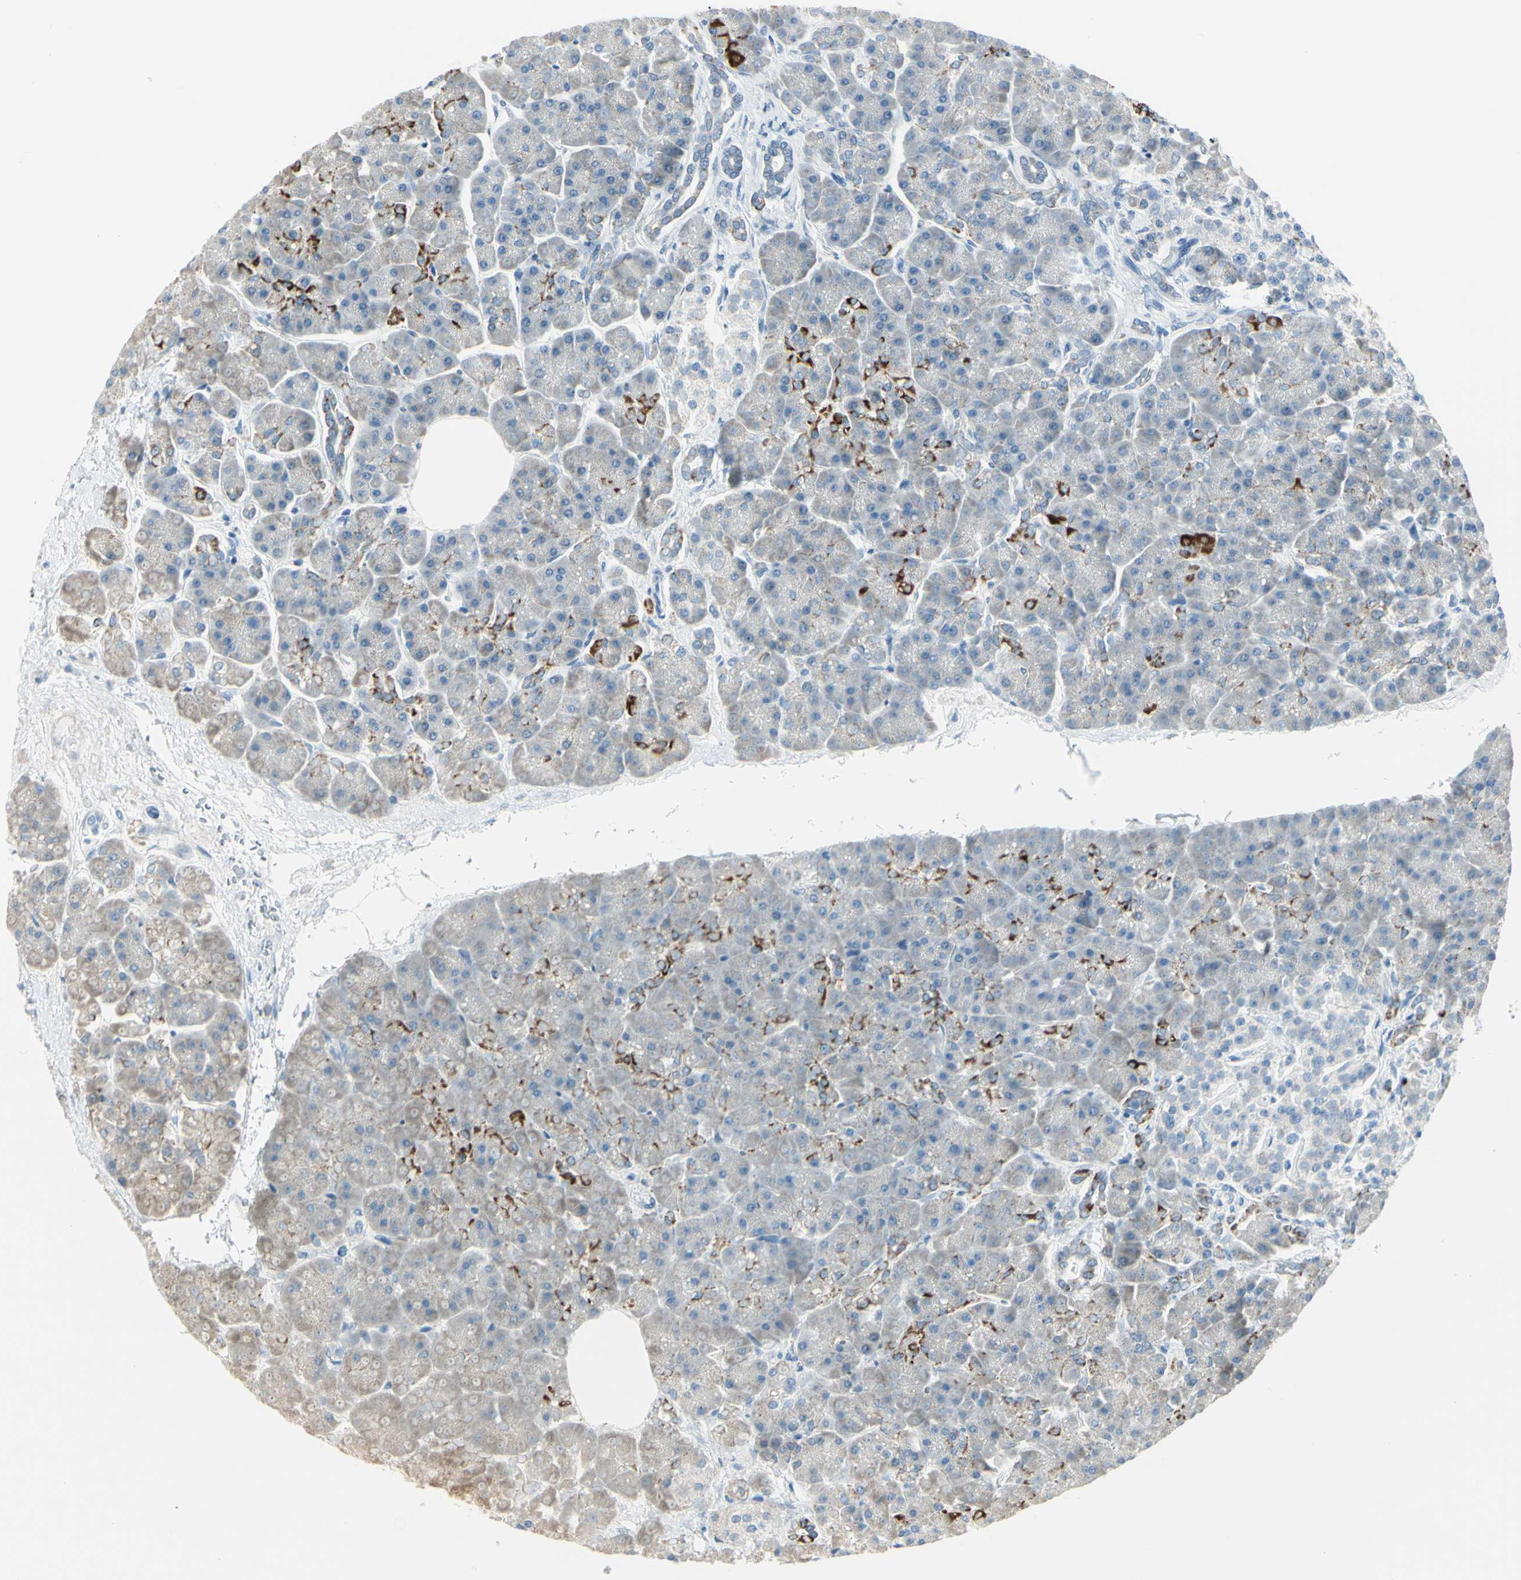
{"staining": {"intensity": "negative", "quantity": "none", "location": "none"}, "tissue": "pancreas", "cell_type": "Exocrine glandular cells", "image_type": "normal", "snomed": [{"axis": "morphology", "description": "Normal tissue, NOS"}, {"axis": "topography", "description": "Pancreas"}], "caption": "DAB immunohistochemical staining of unremarkable human pancreas reveals no significant staining in exocrine glandular cells.", "gene": "SLC6A15", "patient": {"sex": "female", "age": 70}}